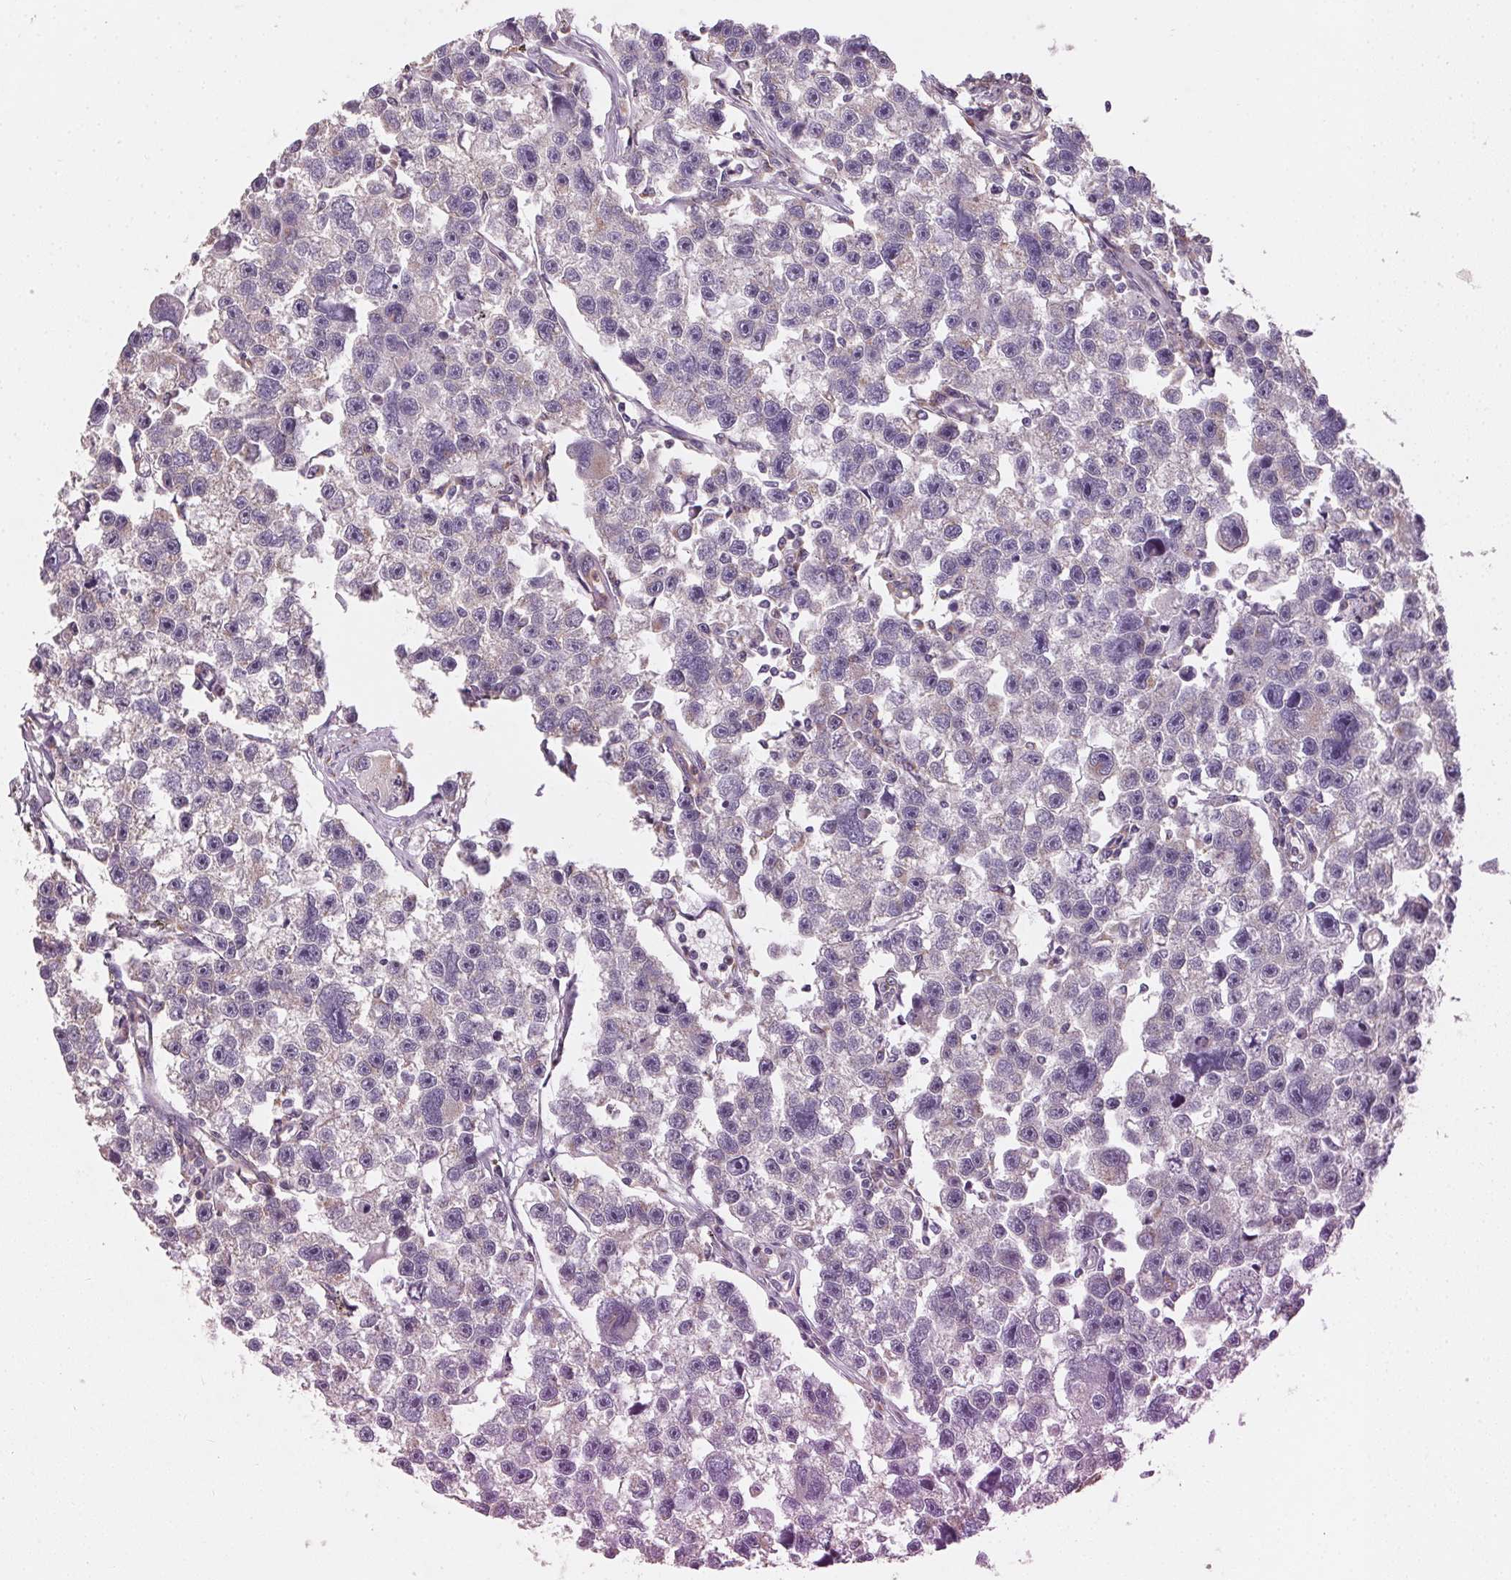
{"staining": {"intensity": "negative", "quantity": "none", "location": "none"}, "tissue": "testis cancer", "cell_type": "Tumor cells", "image_type": "cancer", "snomed": [{"axis": "morphology", "description": "Seminoma, NOS"}, {"axis": "topography", "description": "Testis"}], "caption": "IHC of seminoma (testis) reveals no expression in tumor cells.", "gene": "AP1S1", "patient": {"sex": "male", "age": 26}}